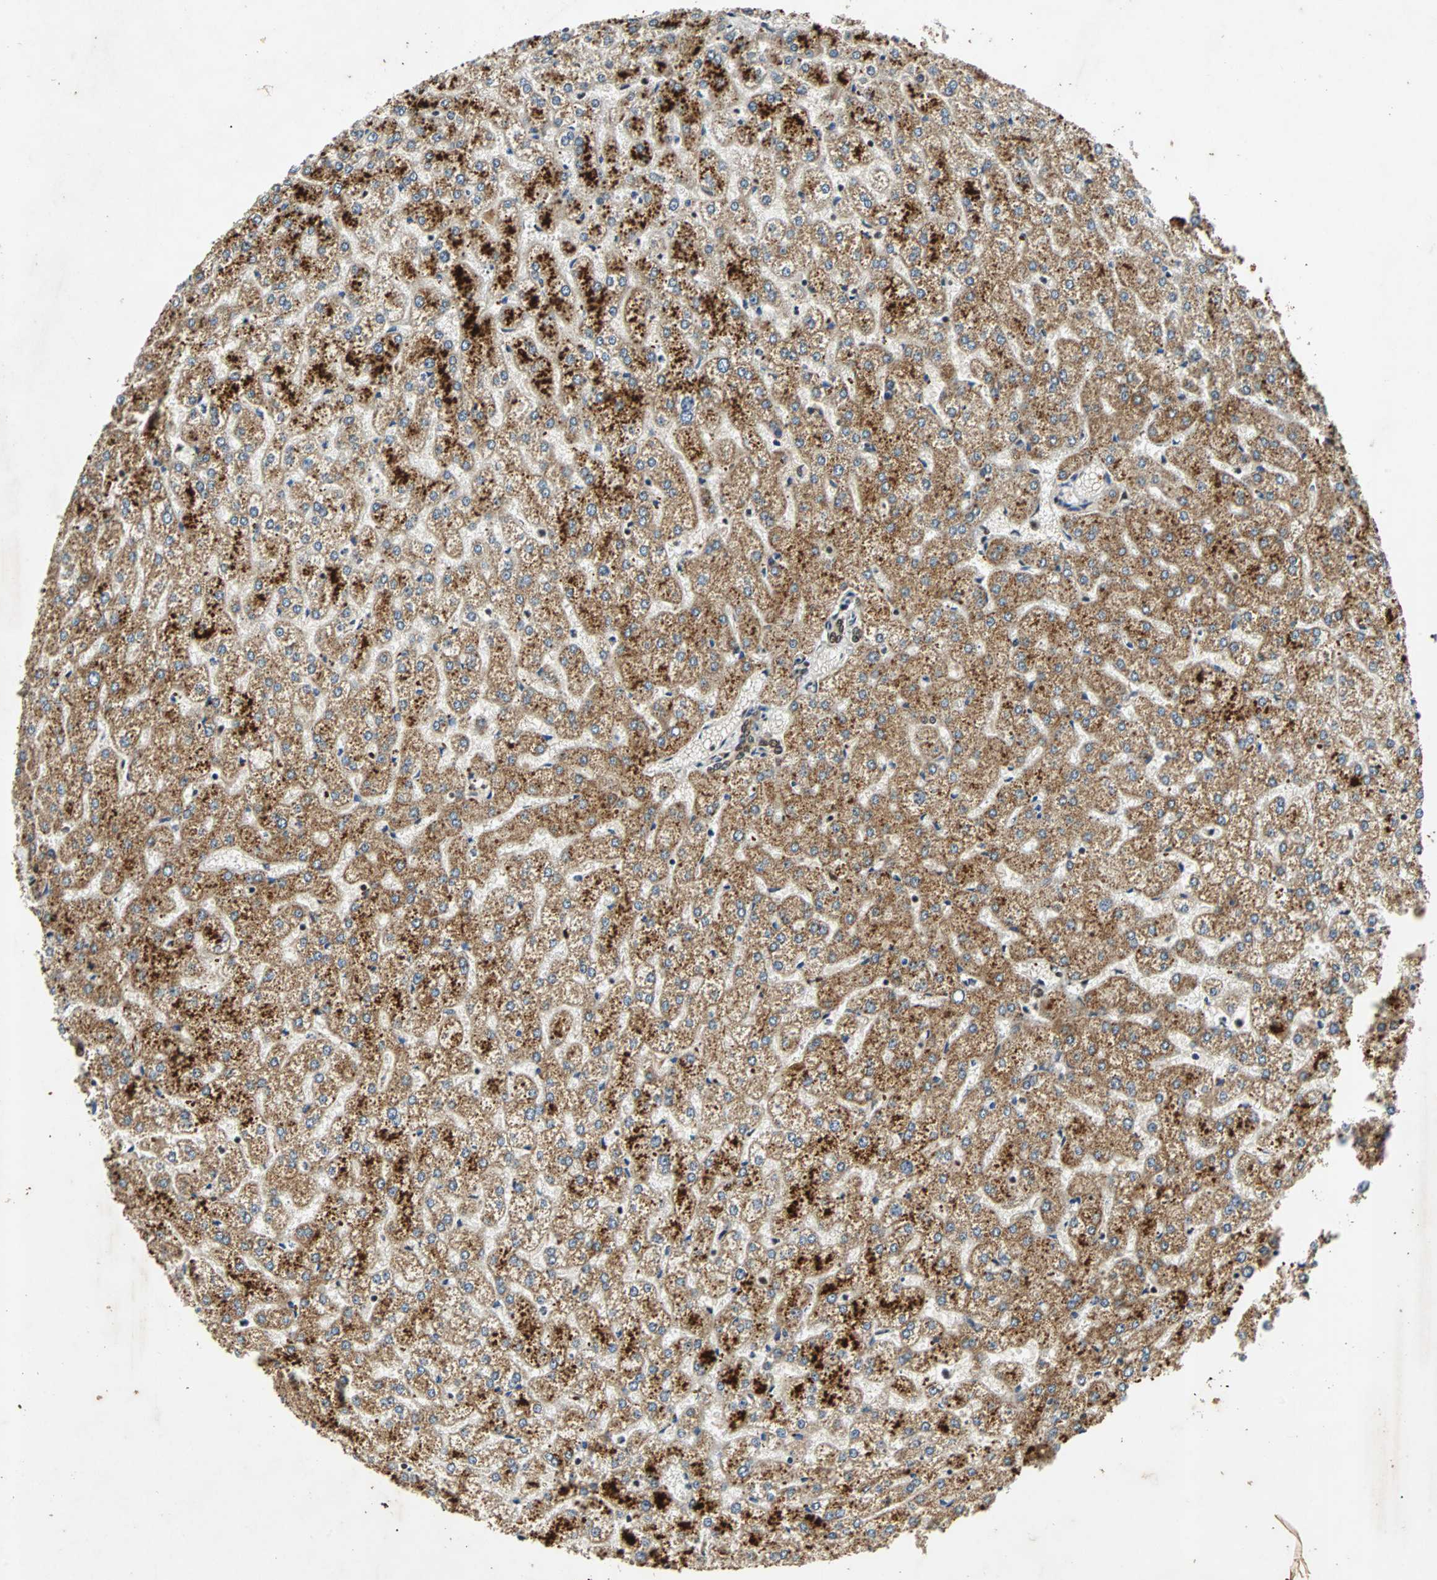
{"staining": {"intensity": "moderate", "quantity": ">75%", "location": "nuclear"}, "tissue": "liver", "cell_type": "Cholangiocytes", "image_type": "normal", "snomed": [{"axis": "morphology", "description": "Normal tissue, NOS"}, {"axis": "topography", "description": "Liver"}], "caption": "Cholangiocytes reveal moderate nuclear positivity in about >75% of cells in benign liver.", "gene": "TAF5", "patient": {"sex": "female", "age": 32}}